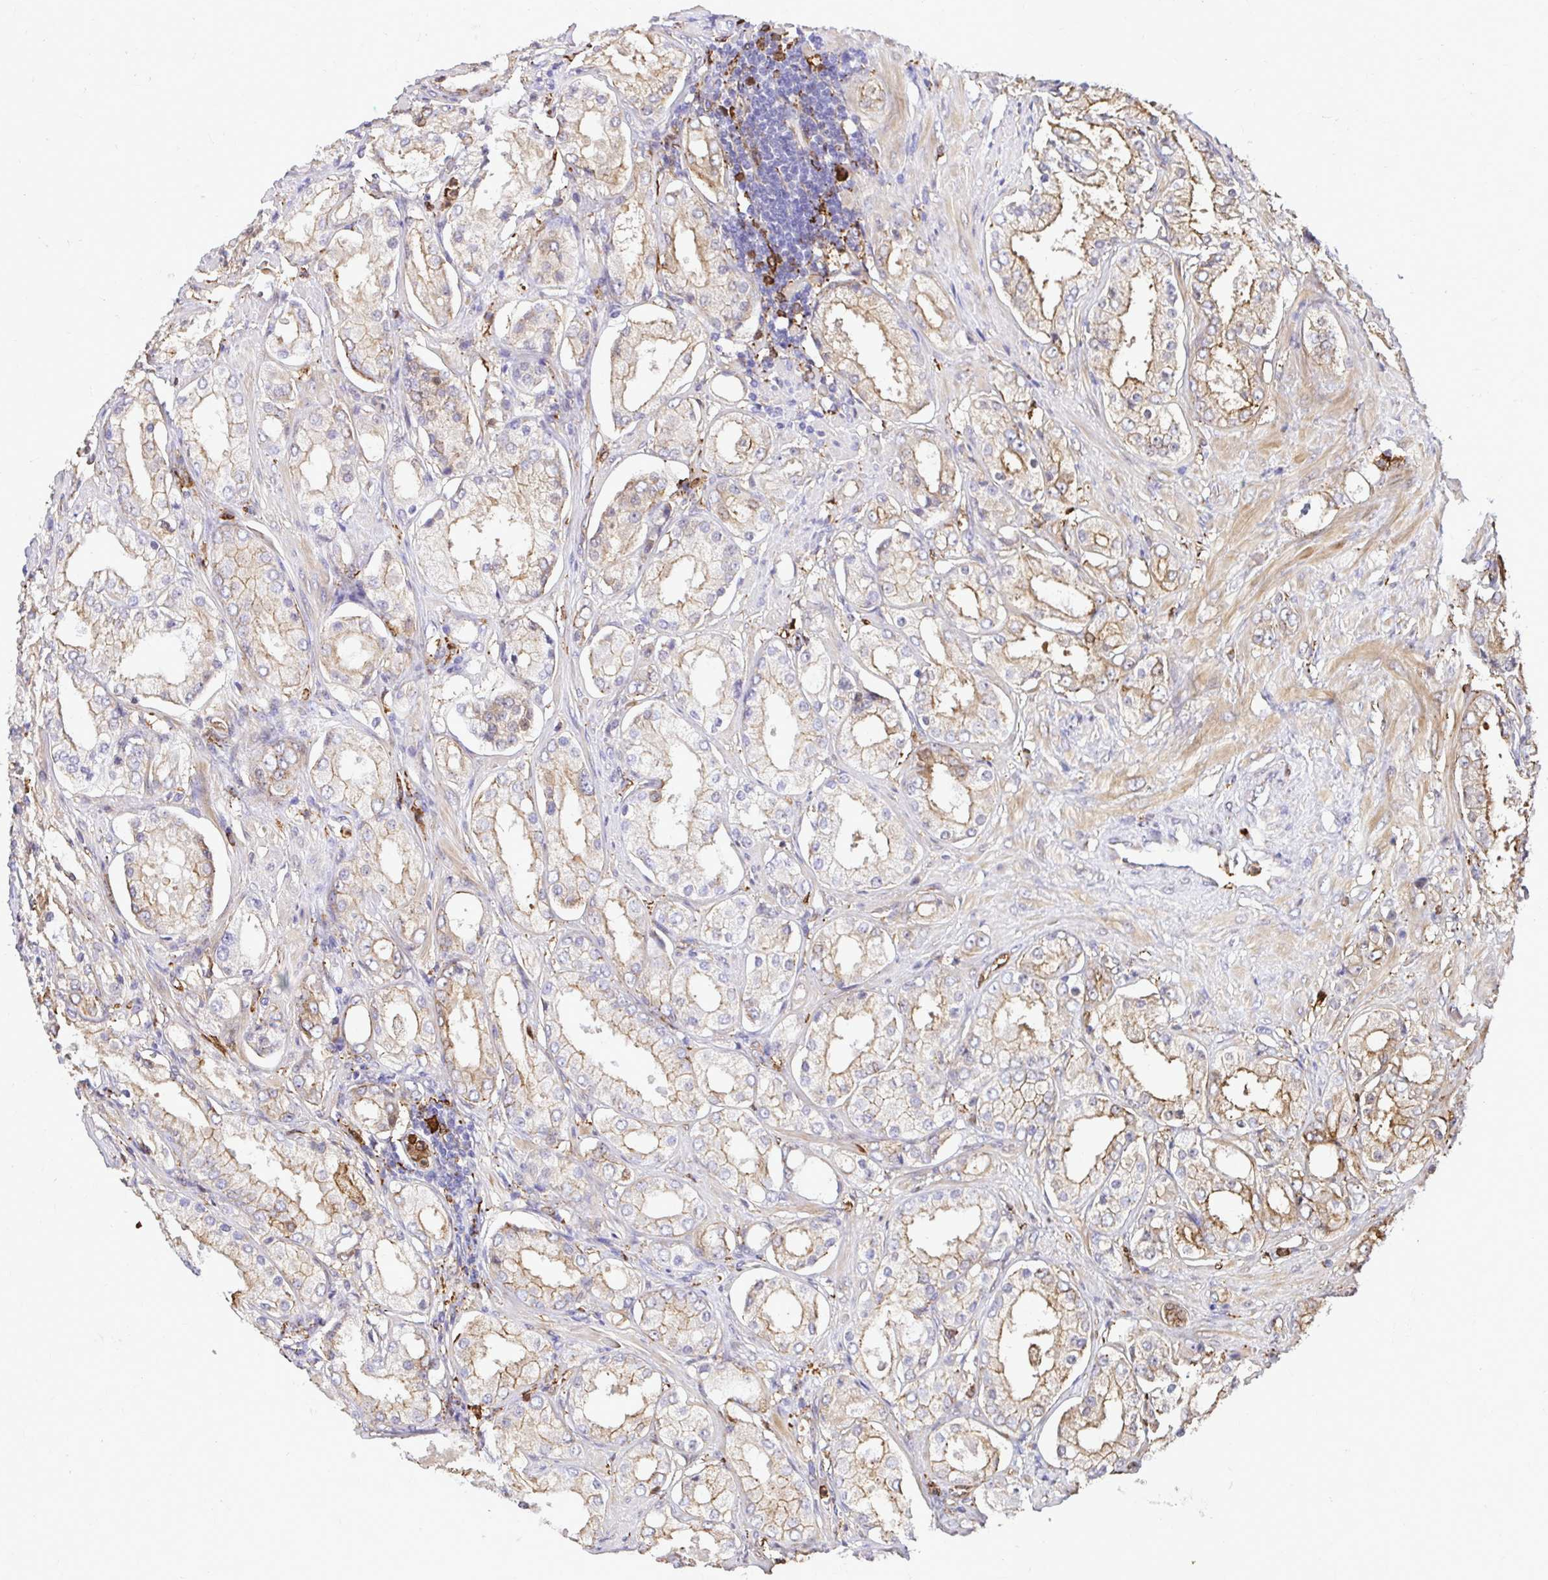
{"staining": {"intensity": "weak", "quantity": "25%-75%", "location": "cytoplasmic/membranous"}, "tissue": "prostate cancer", "cell_type": "Tumor cells", "image_type": "cancer", "snomed": [{"axis": "morphology", "description": "Adenocarcinoma, Low grade"}, {"axis": "topography", "description": "Prostate"}], "caption": "DAB immunohistochemical staining of human prostate adenocarcinoma (low-grade) reveals weak cytoplasmic/membranous protein positivity in approximately 25%-75% of tumor cells.", "gene": "GSN", "patient": {"sex": "male", "age": 68}}